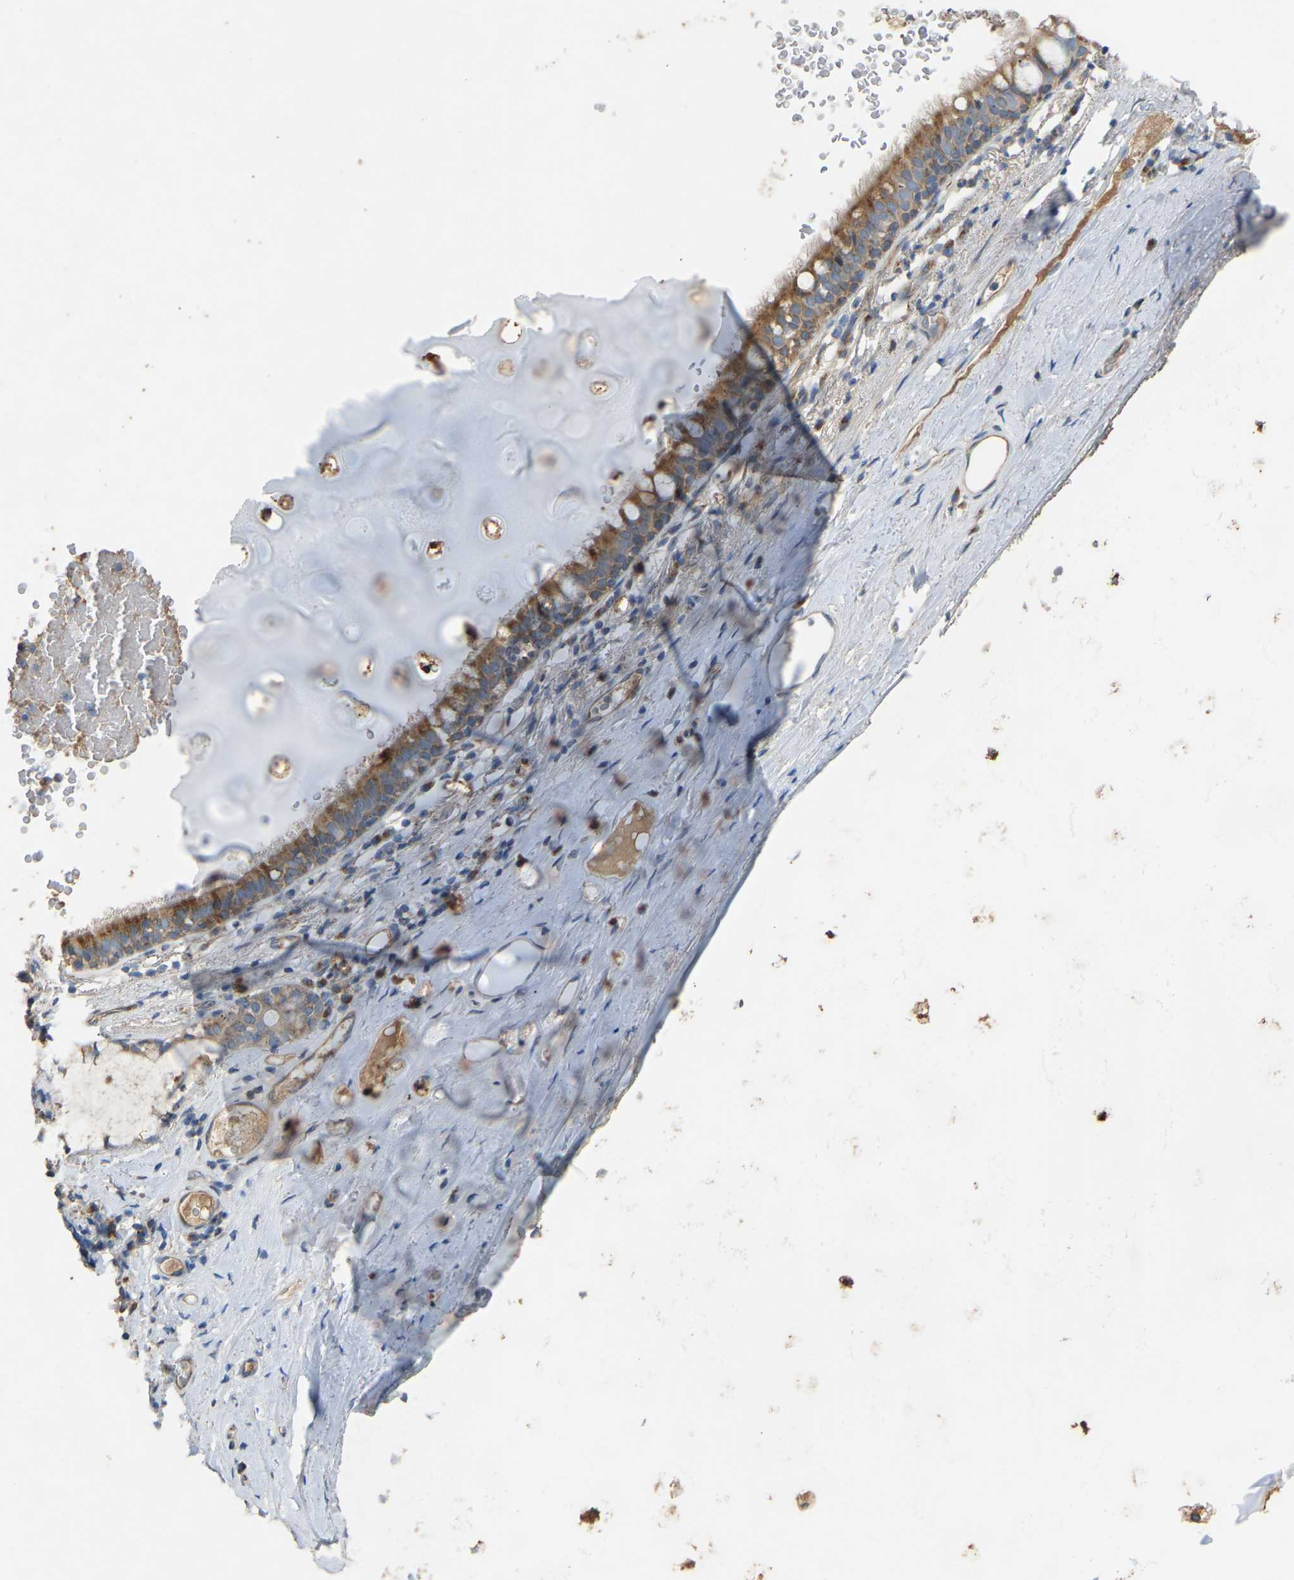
{"staining": {"intensity": "moderate", "quantity": ">75%", "location": "cytoplasmic/membranous"}, "tissue": "bronchus", "cell_type": "Respiratory epithelial cells", "image_type": "normal", "snomed": [{"axis": "morphology", "description": "Normal tissue, NOS"}, {"axis": "morphology", "description": "Inflammation, NOS"}, {"axis": "topography", "description": "Cartilage tissue"}, {"axis": "topography", "description": "Bronchus"}], "caption": "The photomicrograph demonstrates immunohistochemical staining of unremarkable bronchus. There is moderate cytoplasmic/membranous expression is present in about >75% of respiratory epithelial cells. Nuclei are stained in blue.", "gene": "RGP1", "patient": {"sex": "male", "age": 77}}